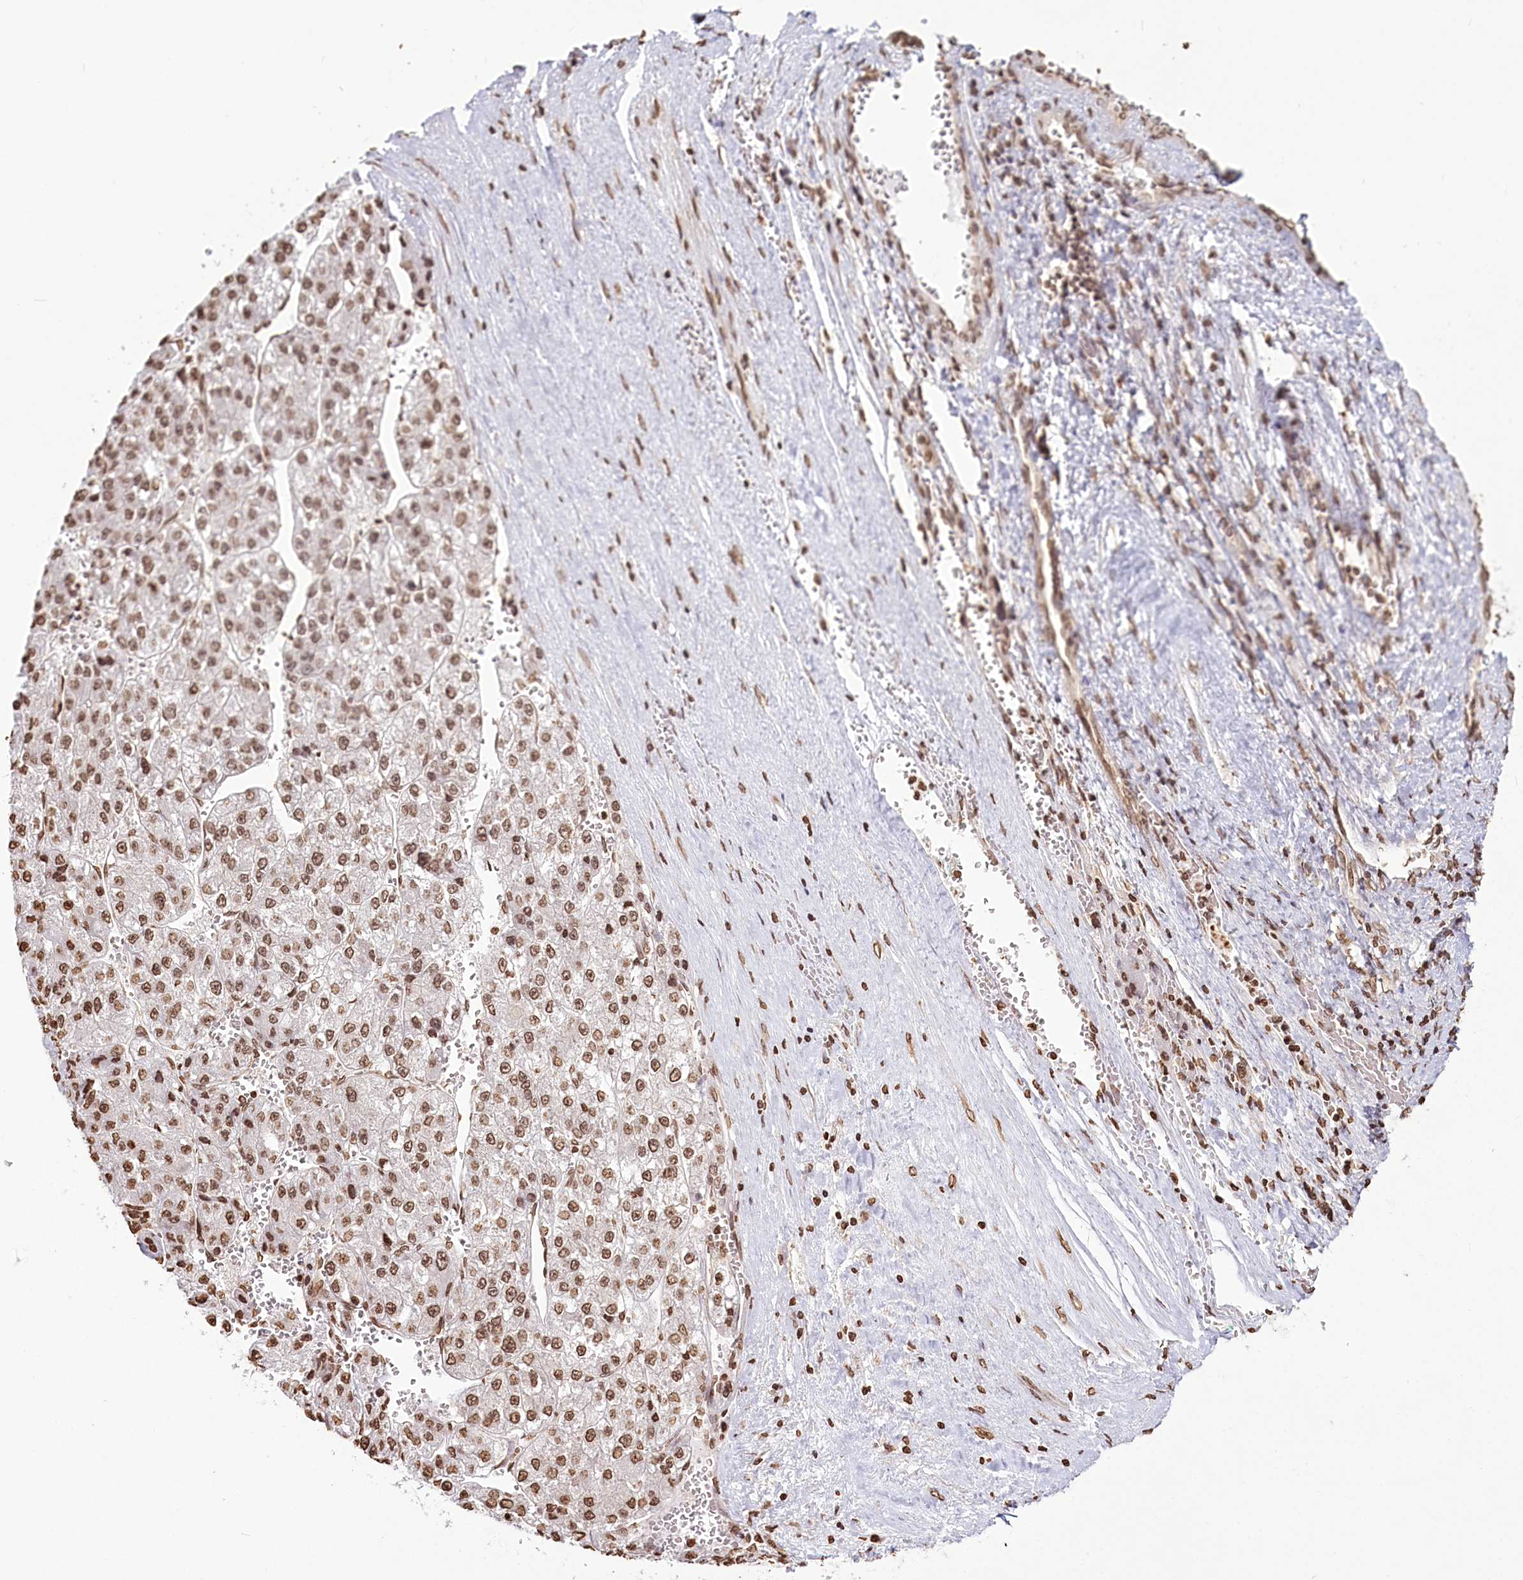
{"staining": {"intensity": "moderate", "quantity": ">75%", "location": "nuclear"}, "tissue": "liver cancer", "cell_type": "Tumor cells", "image_type": "cancer", "snomed": [{"axis": "morphology", "description": "Carcinoma, Hepatocellular, NOS"}, {"axis": "topography", "description": "Liver"}], "caption": "Tumor cells display medium levels of moderate nuclear expression in about >75% of cells in liver hepatocellular carcinoma.", "gene": "FAM13A", "patient": {"sex": "female", "age": 73}}